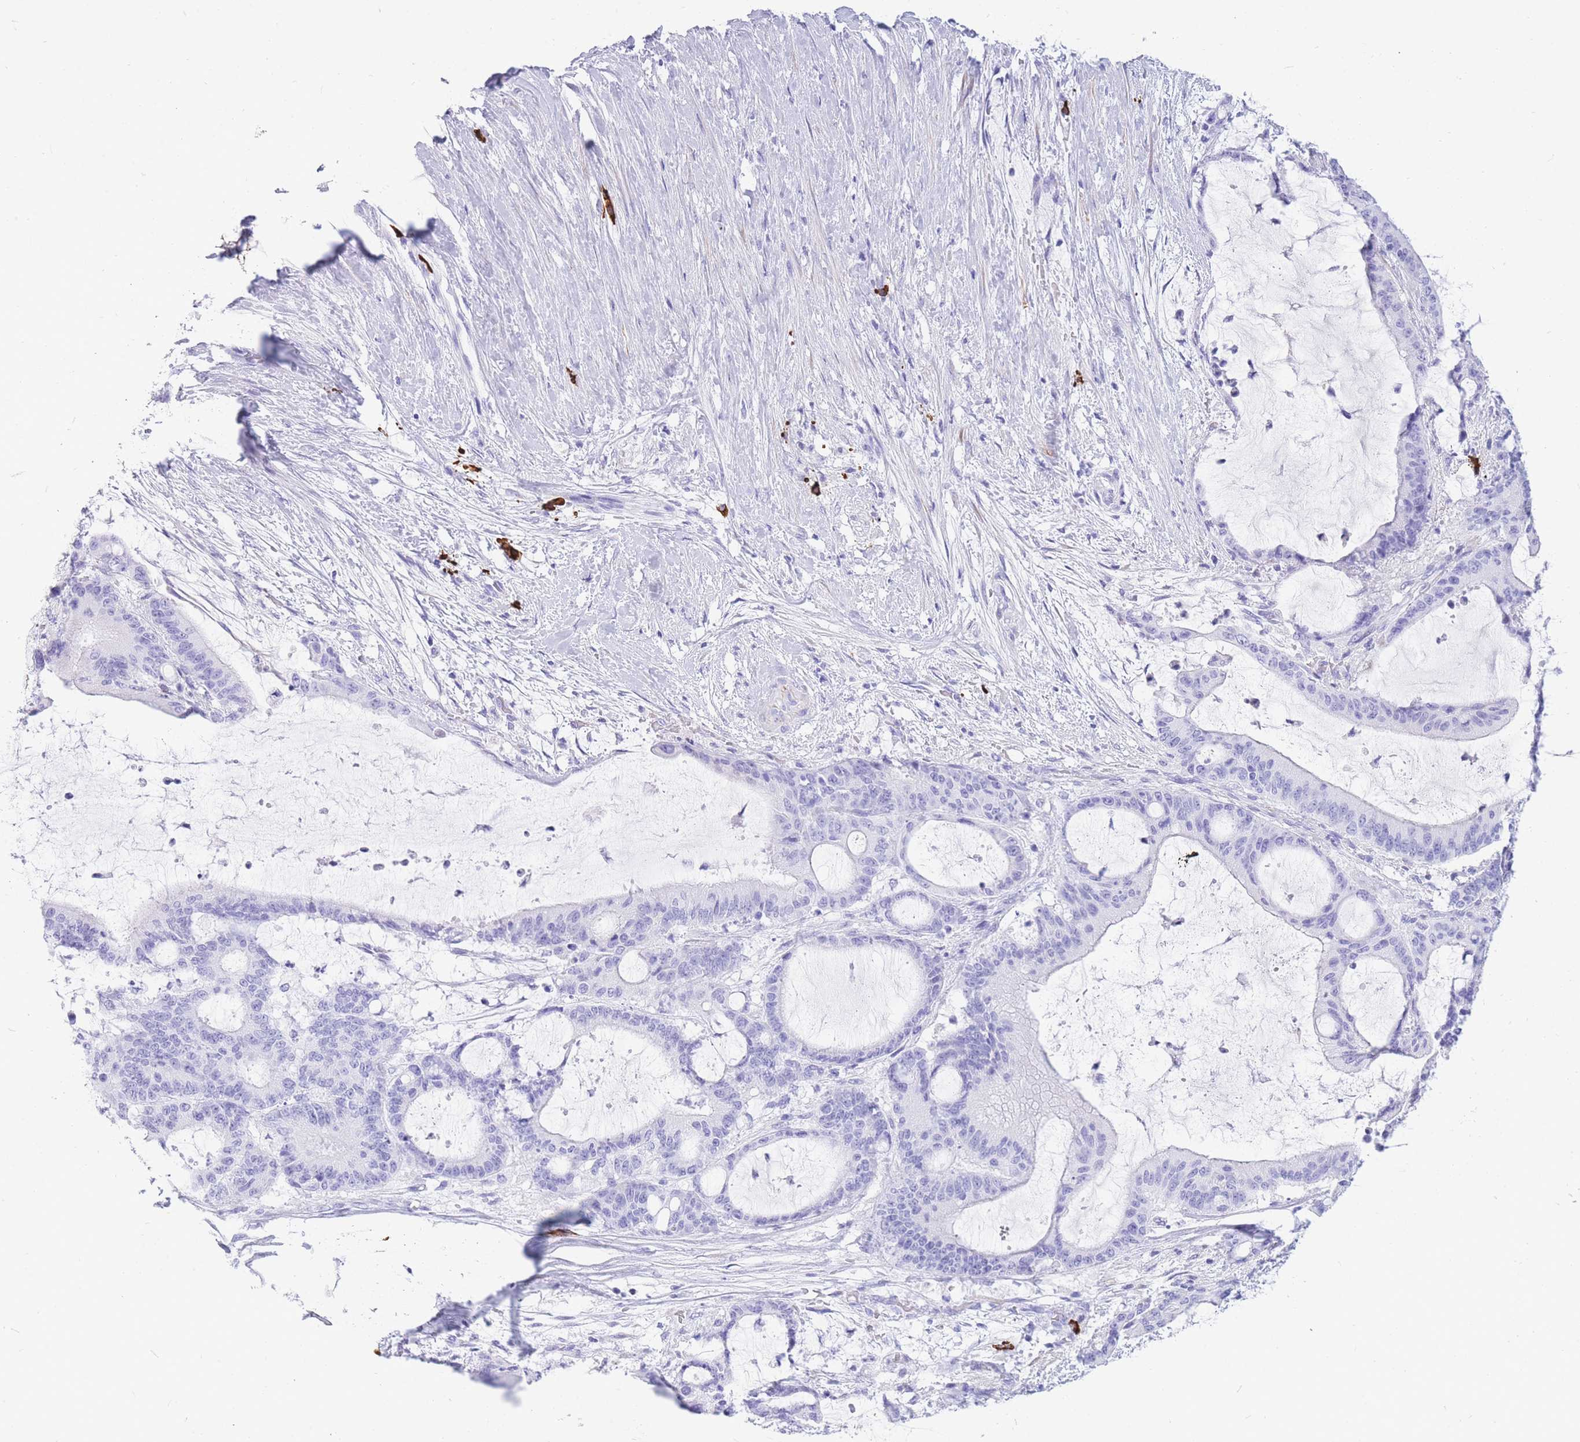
{"staining": {"intensity": "negative", "quantity": "none", "location": "none"}, "tissue": "liver cancer", "cell_type": "Tumor cells", "image_type": "cancer", "snomed": [{"axis": "morphology", "description": "Normal tissue, NOS"}, {"axis": "morphology", "description": "Cholangiocarcinoma"}, {"axis": "topography", "description": "Liver"}, {"axis": "topography", "description": "Peripheral nerve tissue"}], "caption": "A photomicrograph of cholangiocarcinoma (liver) stained for a protein demonstrates no brown staining in tumor cells.", "gene": "ZFP62", "patient": {"sex": "female", "age": 73}}